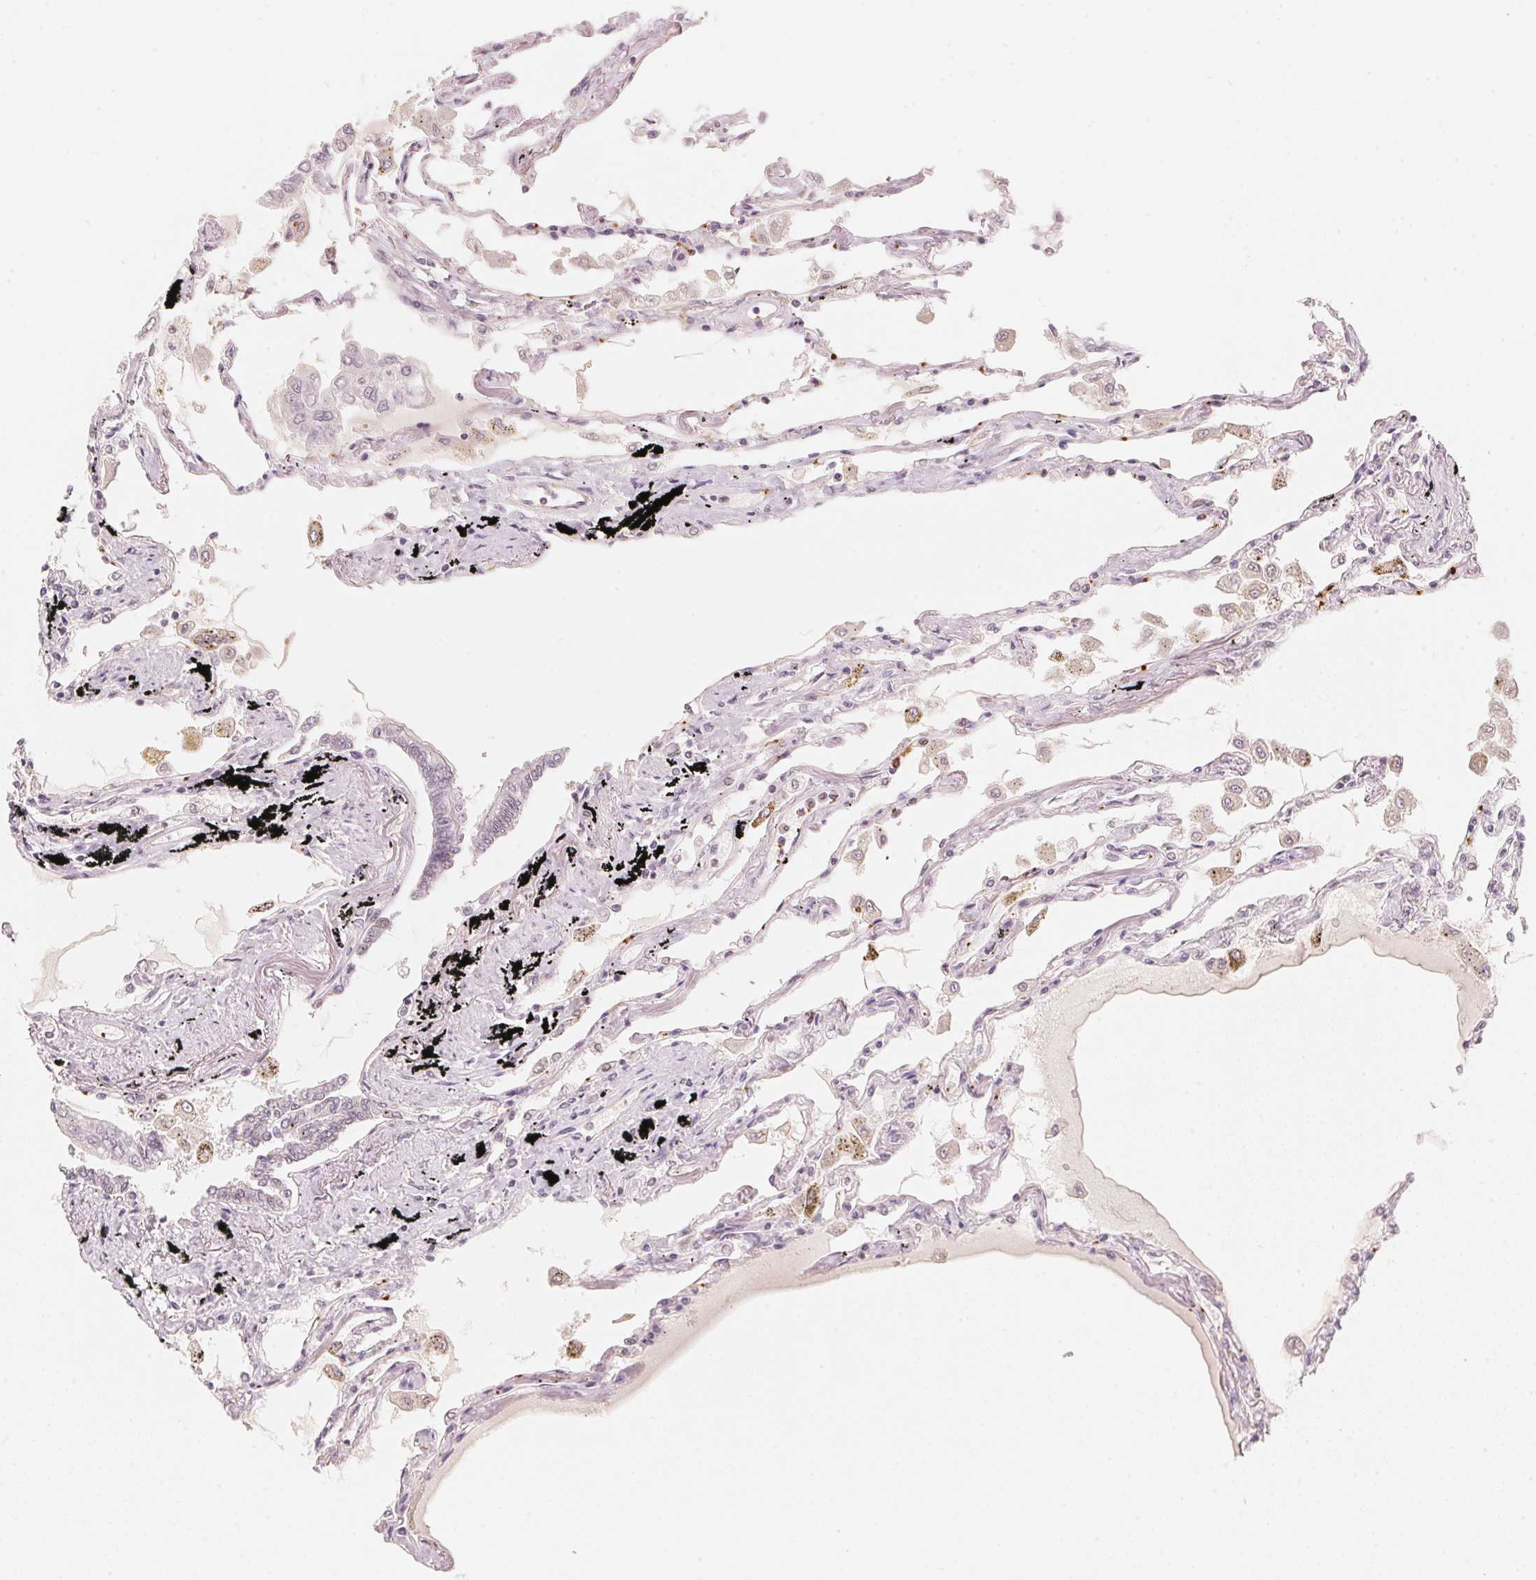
{"staining": {"intensity": "moderate", "quantity": "<25%", "location": "nuclear"}, "tissue": "lung", "cell_type": "Alveolar cells", "image_type": "normal", "snomed": [{"axis": "morphology", "description": "Normal tissue, NOS"}, {"axis": "morphology", "description": "Adenocarcinoma, NOS"}, {"axis": "topography", "description": "Cartilage tissue"}, {"axis": "topography", "description": "Lung"}], "caption": "Lung was stained to show a protein in brown. There is low levels of moderate nuclear expression in about <25% of alveolar cells. (Brightfield microscopy of DAB IHC at high magnification).", "gene": "ARHGAP22", "patient": {"sex": "female", "age": 67}}